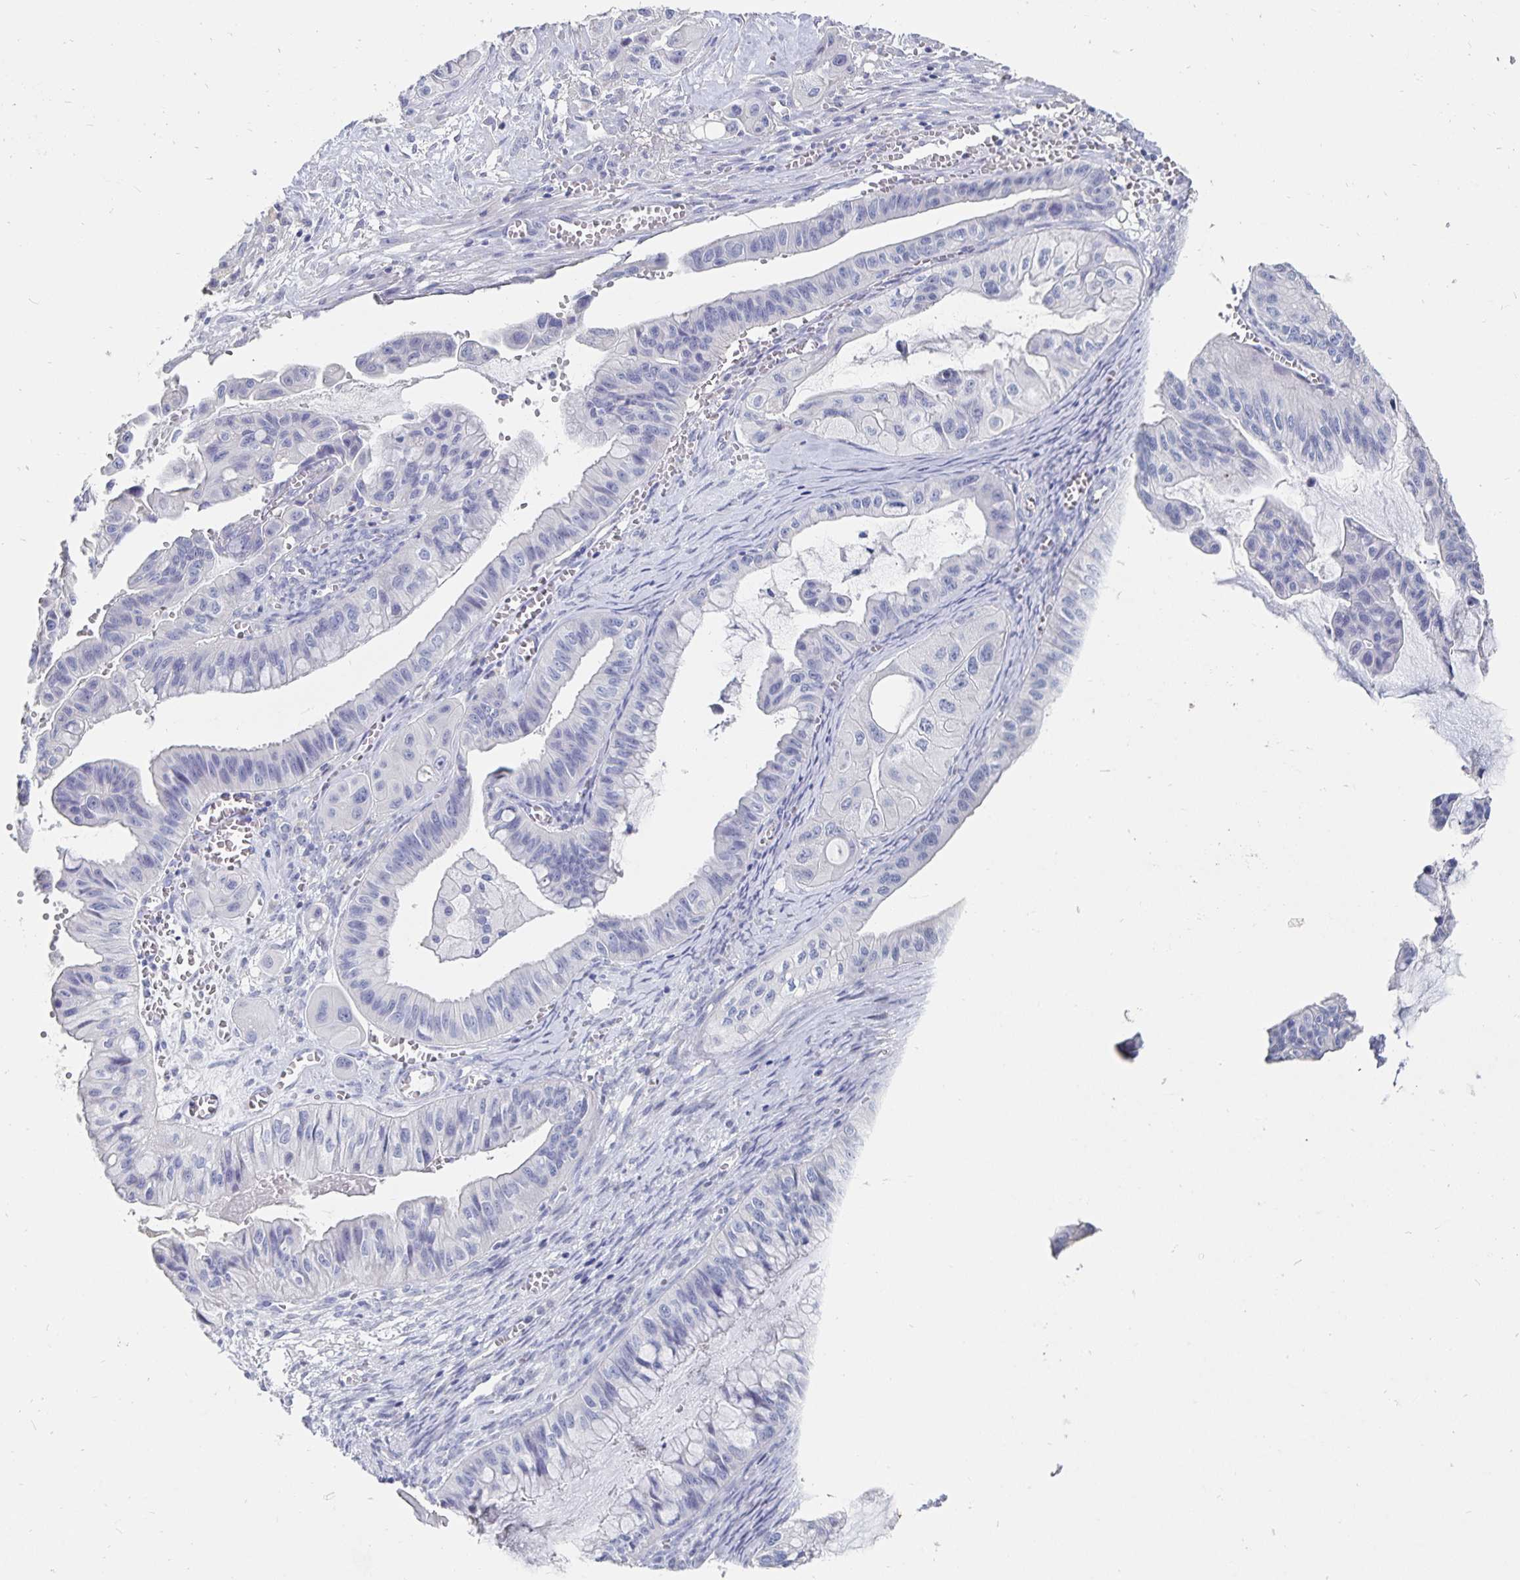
{"staining": {"intensity": "negative", "quantity": "none", "location": "none"}, "tissue": "ovarian cancer", "cell_type": "Tumor cells", "image_type": "cancer", "snomed": [{"axis": "morphology", "description": "Cystadenocarcinoma, mucinous, NOS"}, {"axis": "topography", "description": "Ovary"}], "caption": "Mucinous cystadenocarcinoma (ovarian) stained for a protein using IHC reveals no expression tumor cells.", "gene": "CFAP69", "patient": {"sex": "female", "age": 72}}